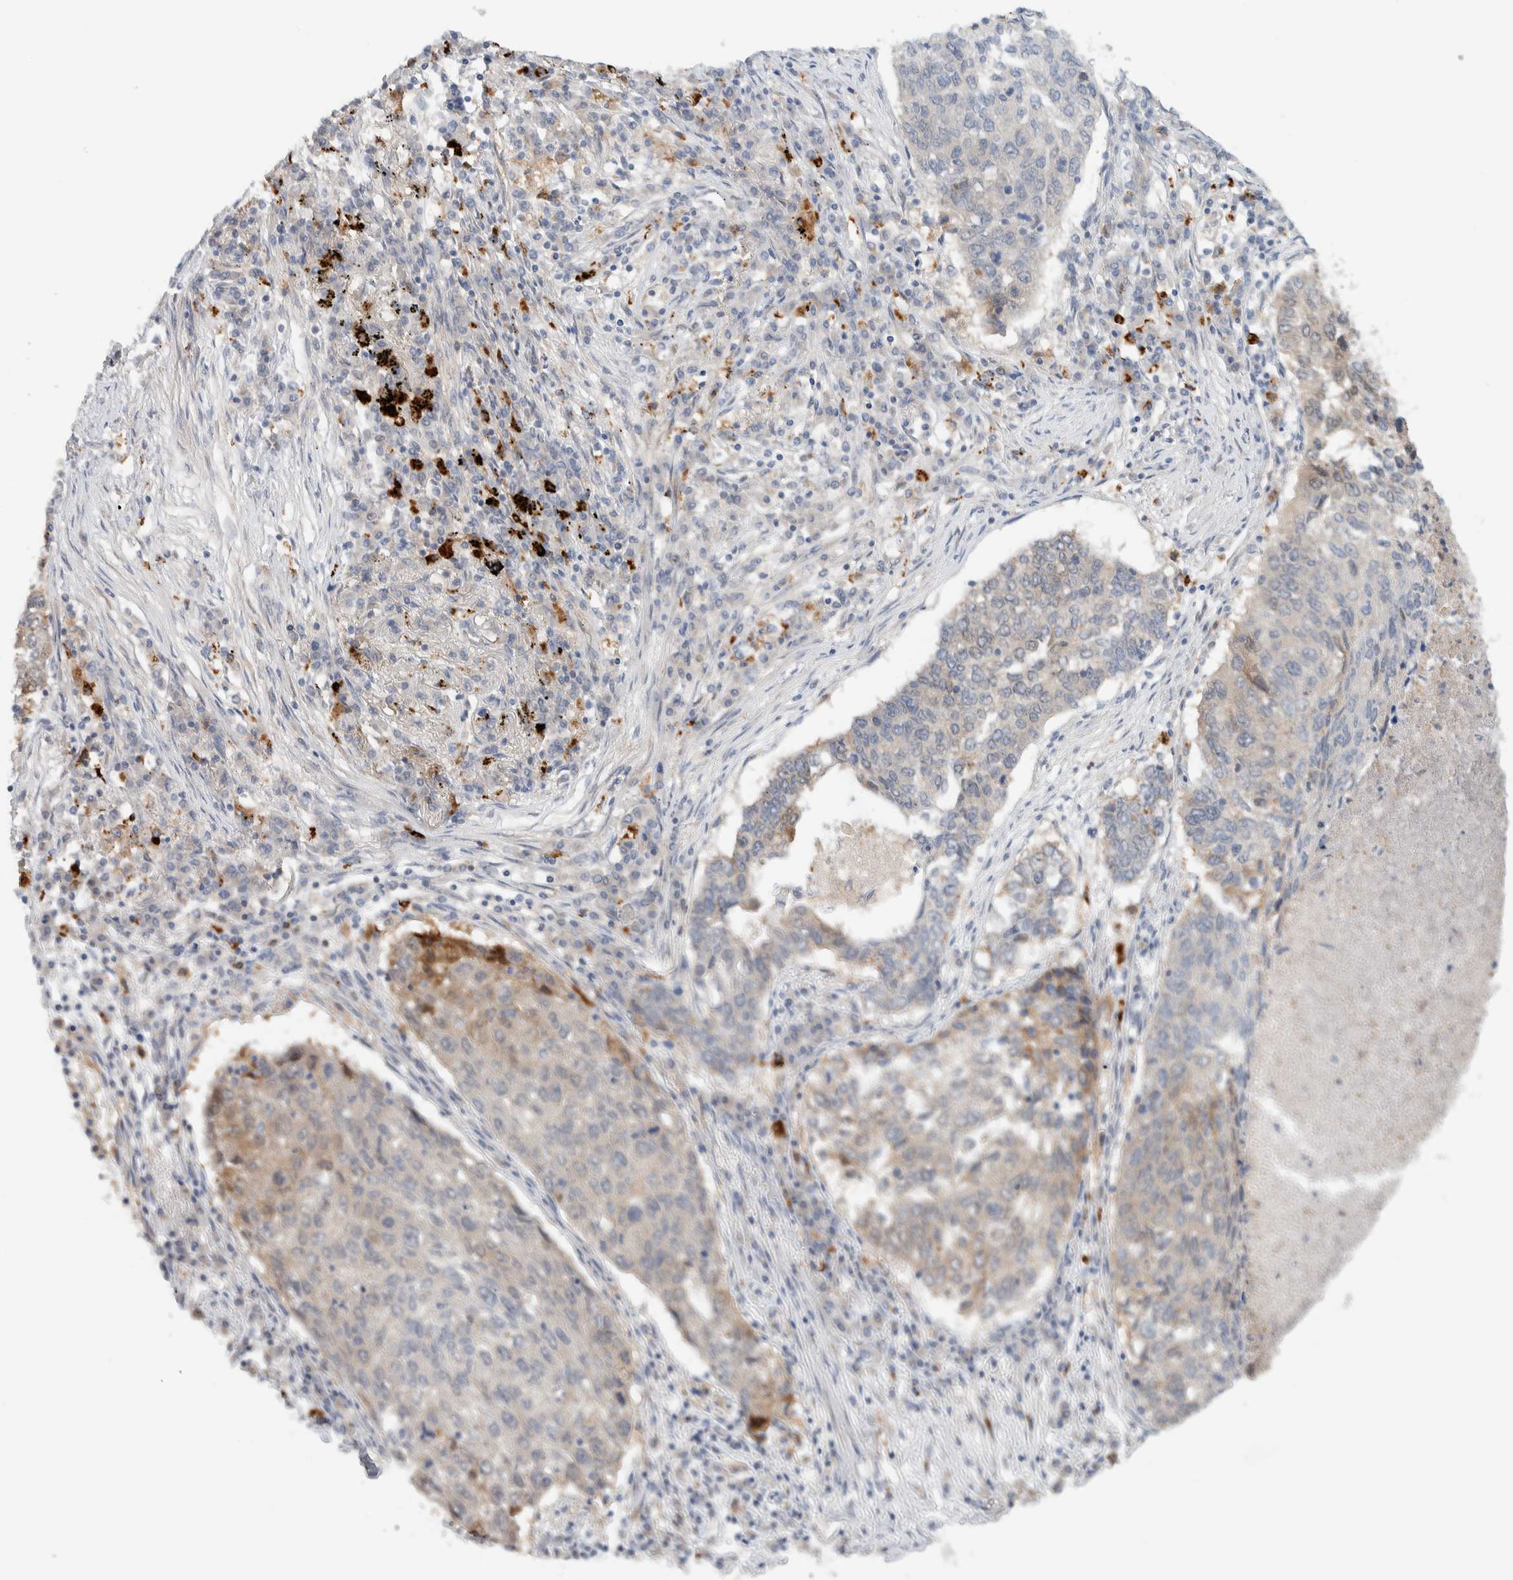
{"staining": {"intensity": "weak", "quantity": "<25%", "location": "cytoplasmic/membranous"}, "tissue": "lung cancer", "cell_type": "Tumor cells", "image_type": "cancer", "snomed": [{"axis": "morphology", "description": "Squamous cell carcinoma, NOS"}, {"axis": "topography", "description": "Lung"}], "caption": "The photomicrograph displays no significant staining in tumor cells of squamous cell carcinoma (lung).", "gene": "GCLM", "patient": {"sex": "female", "age": 63}}